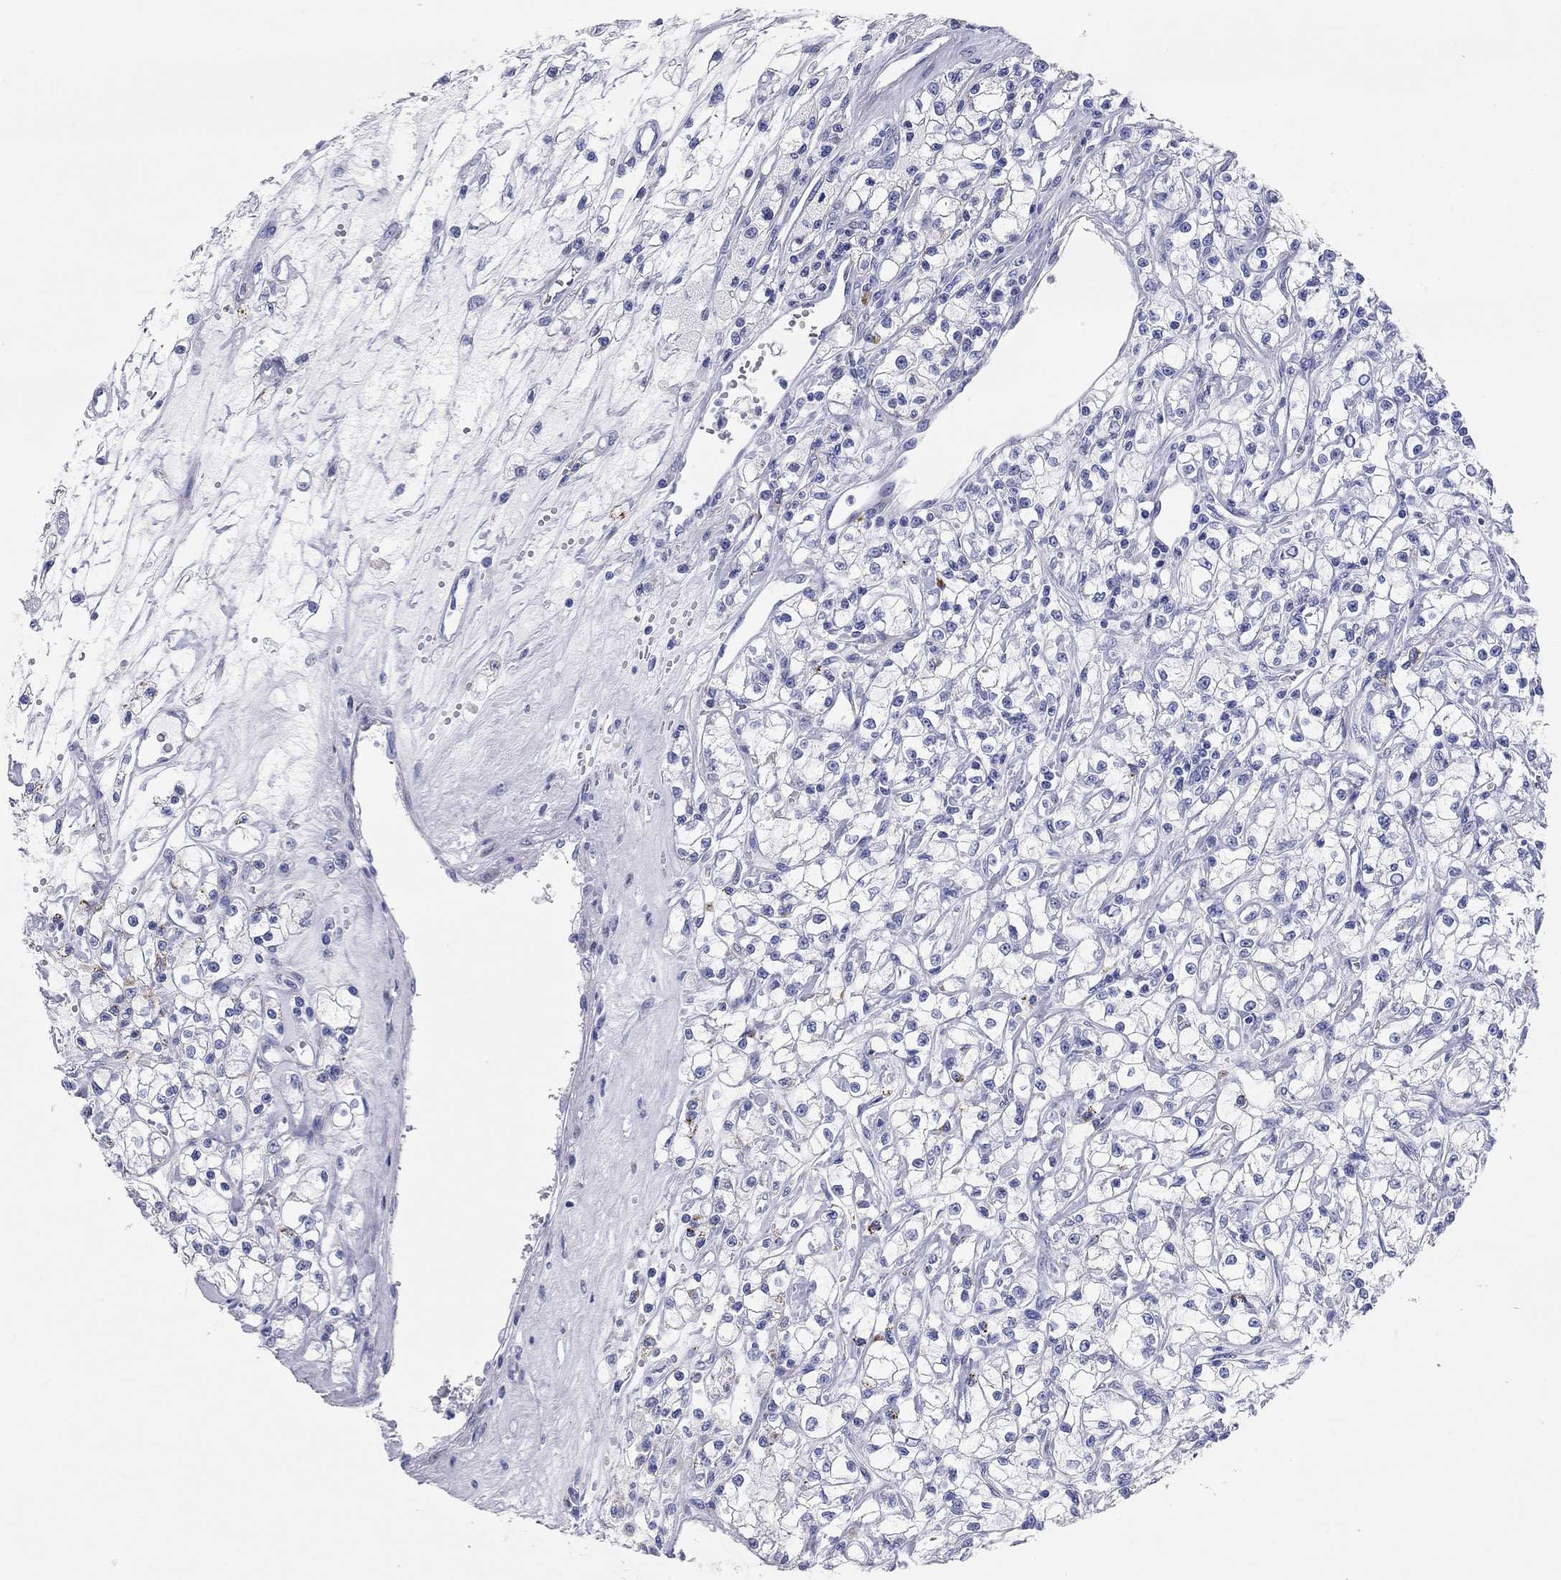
{"staining": {"intensity": "strong", "quantity": "<25%", "location": "cytoplasmic/membranous"}, "tissue": "renal cancer", "cell_type": "Tumor cells", "image_type": "cancer", "snomed": [{"axis": "morphology", "description": "Adenocarcinoma, NOS"}, {"axis": "topography", "description": "Kidney"}], "caption": "Immunohistochemical staining of human renal adenocarcinoma exhibits medium levels of strong cytoplasmic/membranous protein positivity in approximately <25% of tumor cells.", "gene": "CHI3L2", "patient": {"sex": "female", "age": 59}}